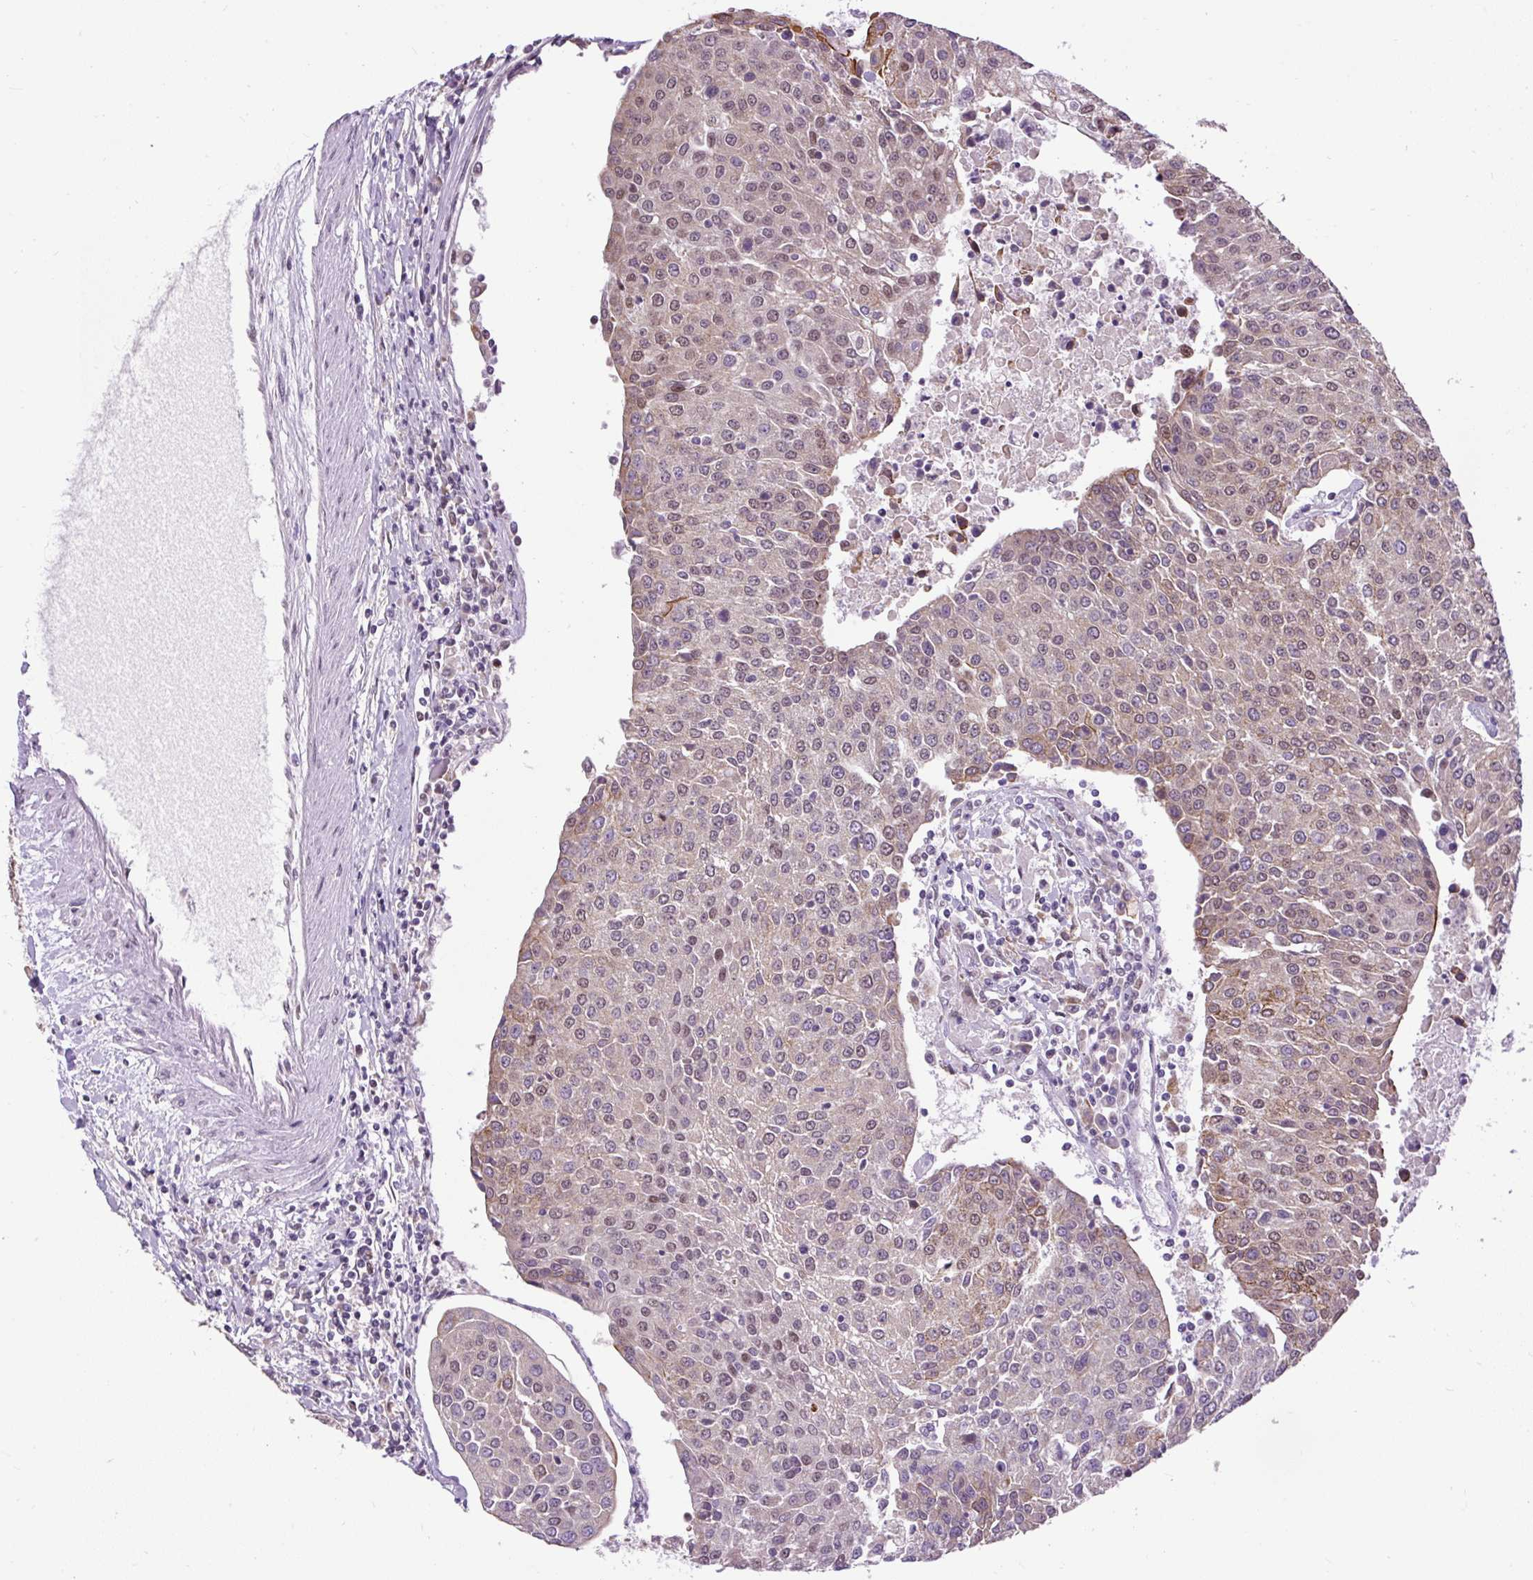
{"staining": {"intensity": "weak", "quantity": "25%-75%", "location": "cytoplasmic/membranous,nuclear"}, "tissue": "urothelial cancer", "cell_type": "Tumor cells", "image_type": "cancer", "snomed": [{"axis": "morphology", "description": "Urothelial carcinoma, High grade"}, {"axis": "topography", "description": "Urinary bladder"}], "caption": "Brown immunohistochemical staining in human urothelial cancer exhibits weak cytoplasmic/membranous and nuclear positivity in about 25%-75% of tumor cells. The staining was performed using DAB (3,3'-diaminobenzidine) to visualize the protein expression in brown, while the nuclei were stained in blue with hematoxylin (Magnification: 20x).", "gene": "ZNF672", "patient": {"sex": "female", "age": 85}}